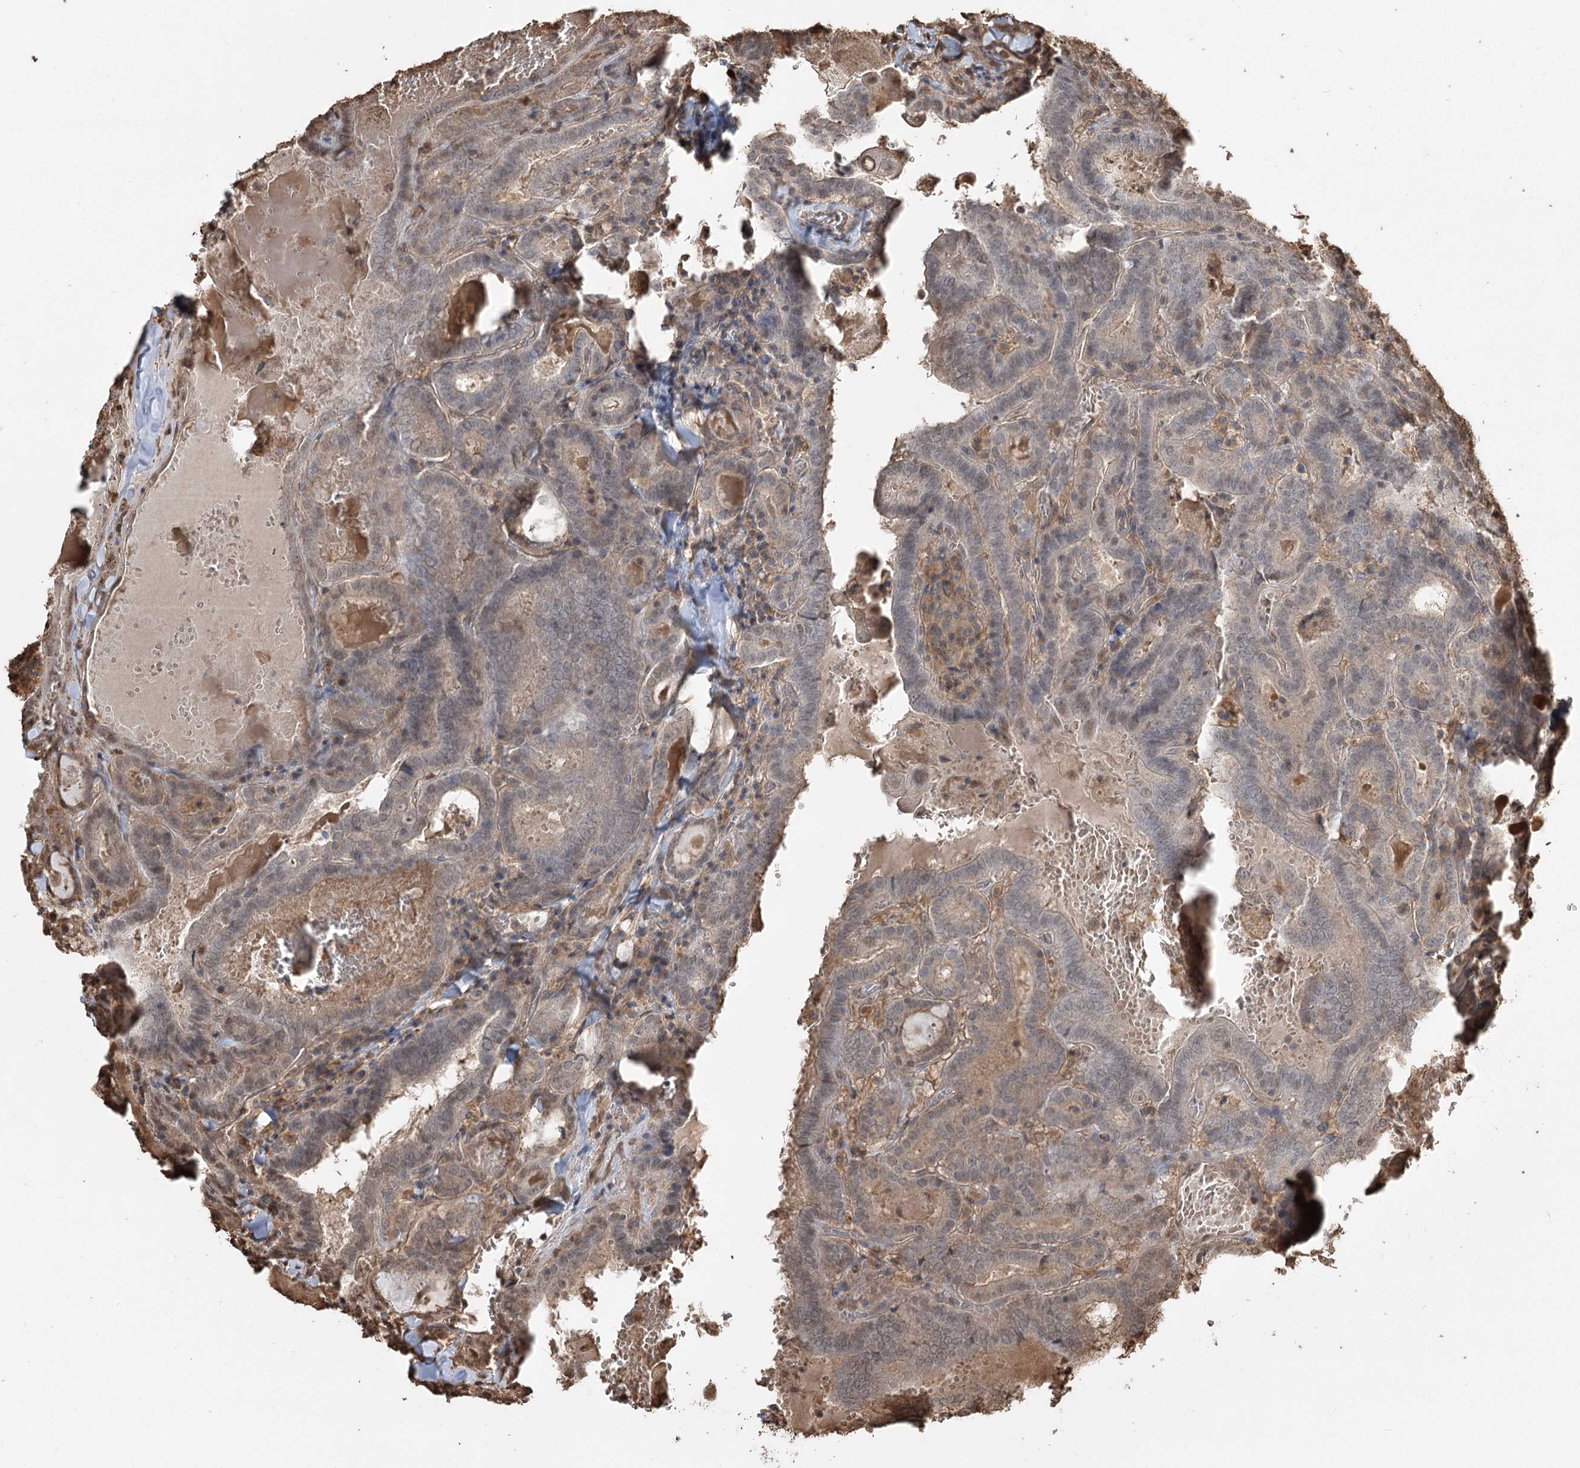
{"staining": {"intensity": "weak", "quantity": "<25%", "location": "cytoplasmic/membranous,nuclear"}, "tissue": "thyroid cancer", "cell_type": "Tumor cells", "image_type": "cancer", "snomed": [{"axis": "morphology", "description": "Papillary adenocarcinoma, NOS"}, {"axis": "topography", "description": "Thyroid gland"}], "caption": "Tumor cells are negative for protein expression in human thyroid cancer. The staining was performed using DAB to visualize the protein expression in brown, while the nuclei were stained in blue with hematoxylin (Magnification: 20x).", "gene": "PLCH1", "patient": {"sex": "female", "age": 72}}